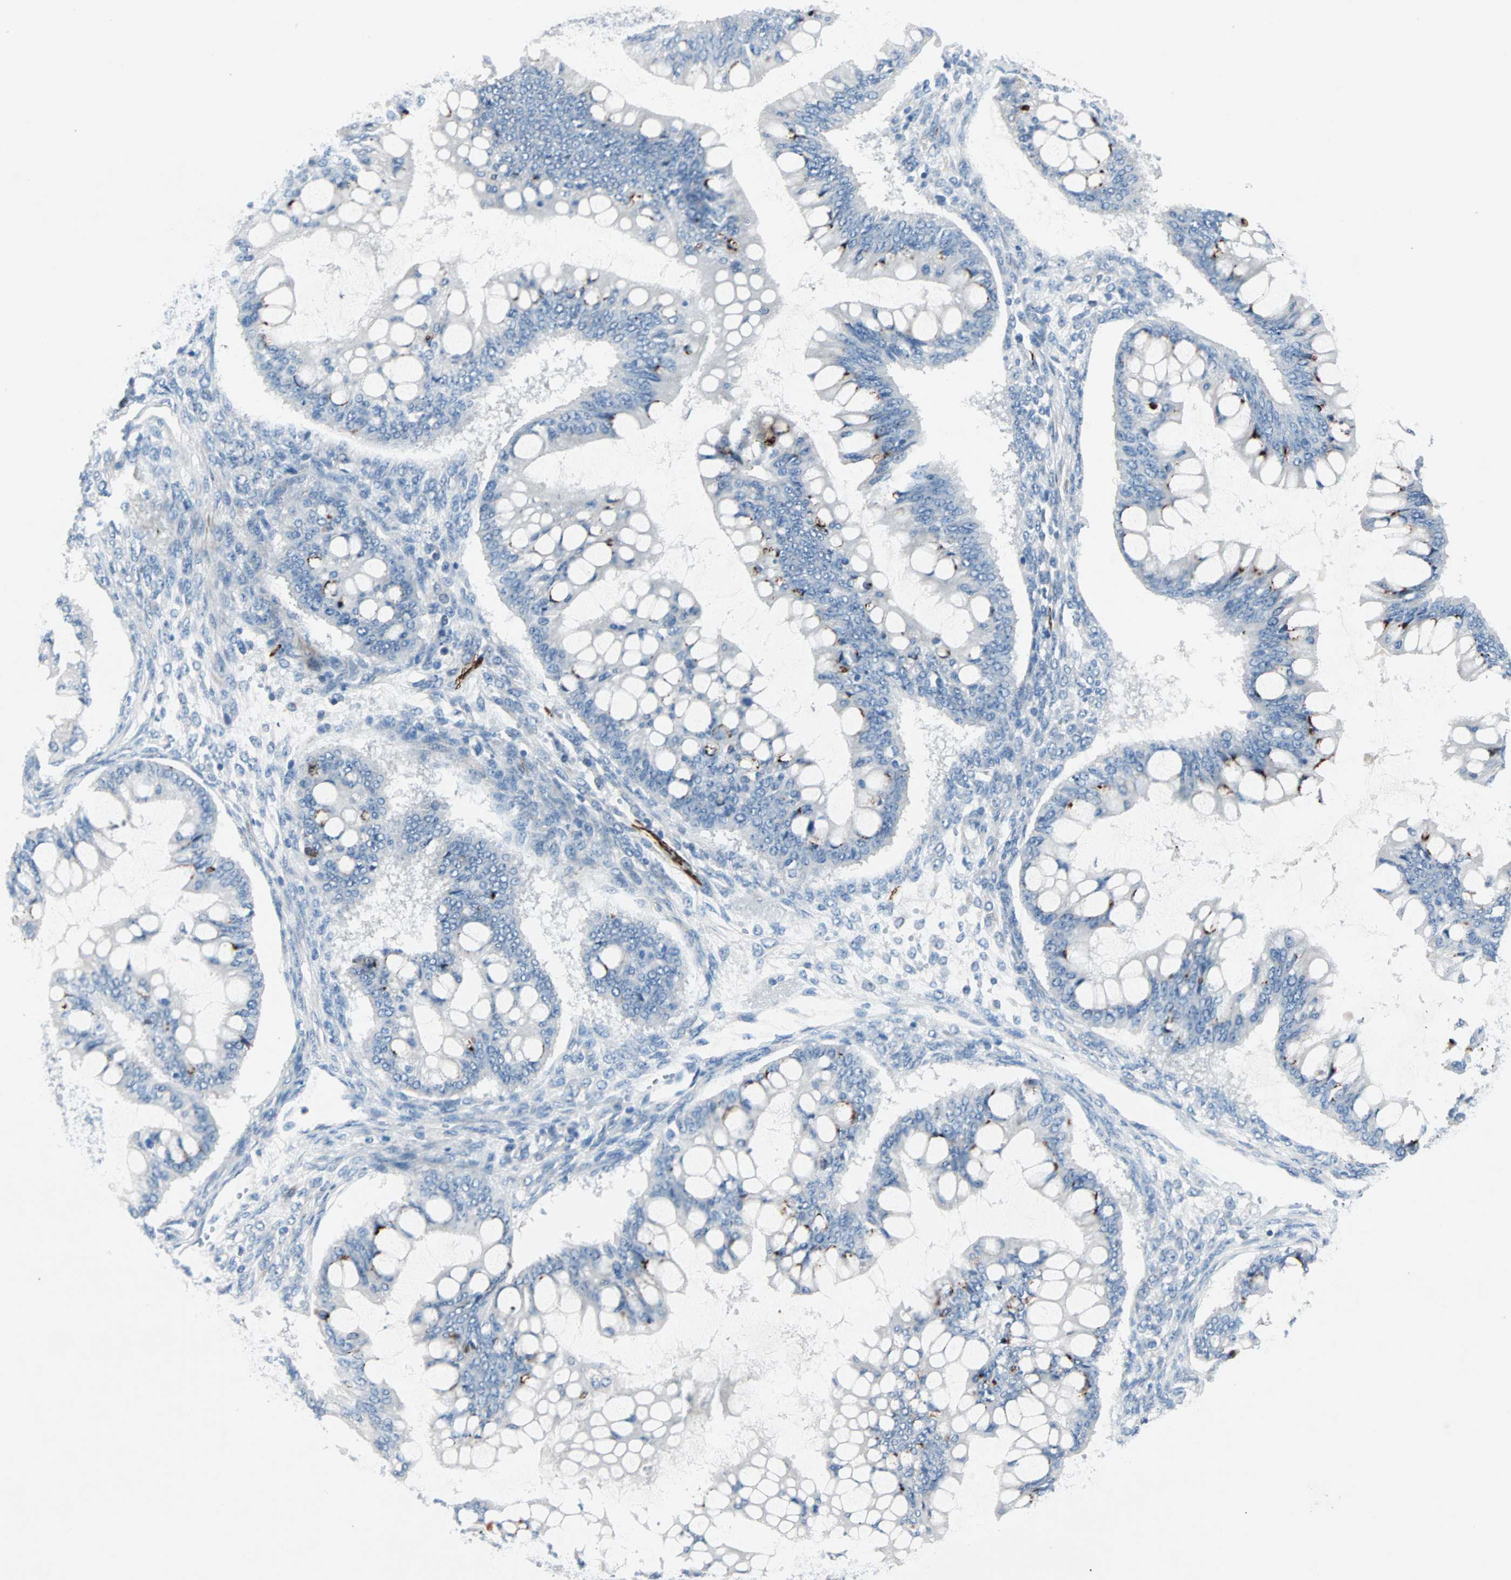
{"staining": {"intensity": "moderate", "quantity": "<25%", "location": "cytoplasmic/membranous"}, "tissue": "ovarian cancer", "cell_type": "Tumor cells", "image_type": "cancer", "snomed": [{"axis": "morphology", "description": "Cystadenocarcinoma, mucinous, NOS"}, {"axis": "topography", "description": "Ovary"}], "caption": "Protein staining of ovarian cancer (mucinous cystadenocarcinoma) tissue demonstrates moderate cytoplasmic/membranous positivity in approximately <25% of tumor cells.", "gene": "NEFH", "patient": {"sex": "female", "age": 73}}